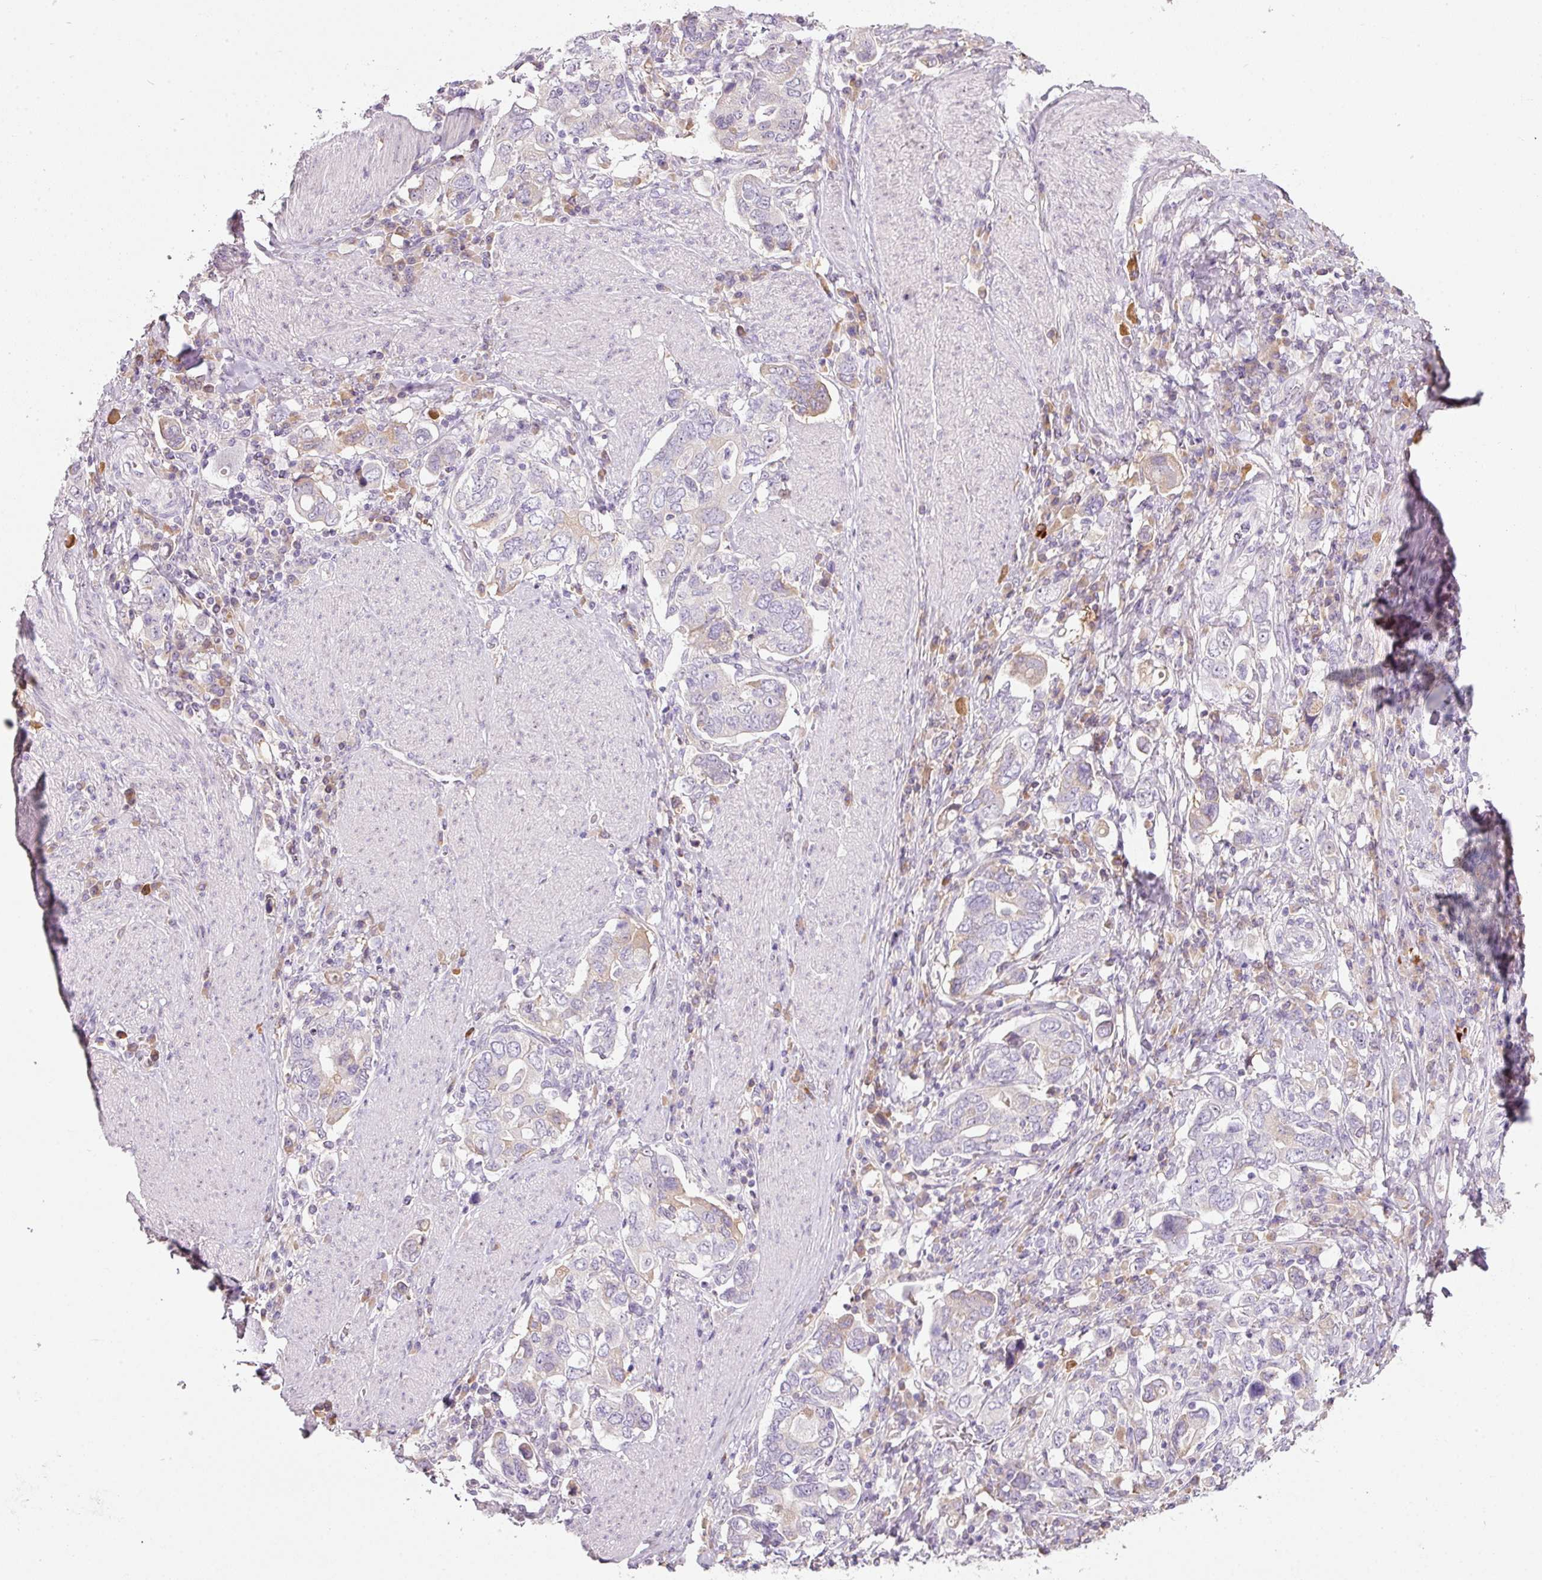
{"staining": {"intensity": "moderate", "quantity": "<25%", "location": "cytoplasmic/membranous"}, "tissue": "stomach cancer", "cell_type": "Tumor cells", "image_type": "cancer", "snomed": [{"axis": "morphology", "description": "Adenocarcinoma, NOS"}, {"axis": "topography", "description": "Stomach, upper"}, {"axis": "topography", "description": "Stomach"}], "caption": "High-magnification brightfield microscopy of stomach adenocarcinoma stained with DAB (3,3'-diaminobenzidine) (brown) and counterstained with hematoxylin (blue). tumor cells exhibit moderate cytoplasmic/membranous staining is present in about<25% of cells. (DAB (3,3'-diaminobenzidine) IHC with brightfield microscopy, high magnification).", "gene": "TMEM37", "patient": {"sex": "male", "age": 62}}